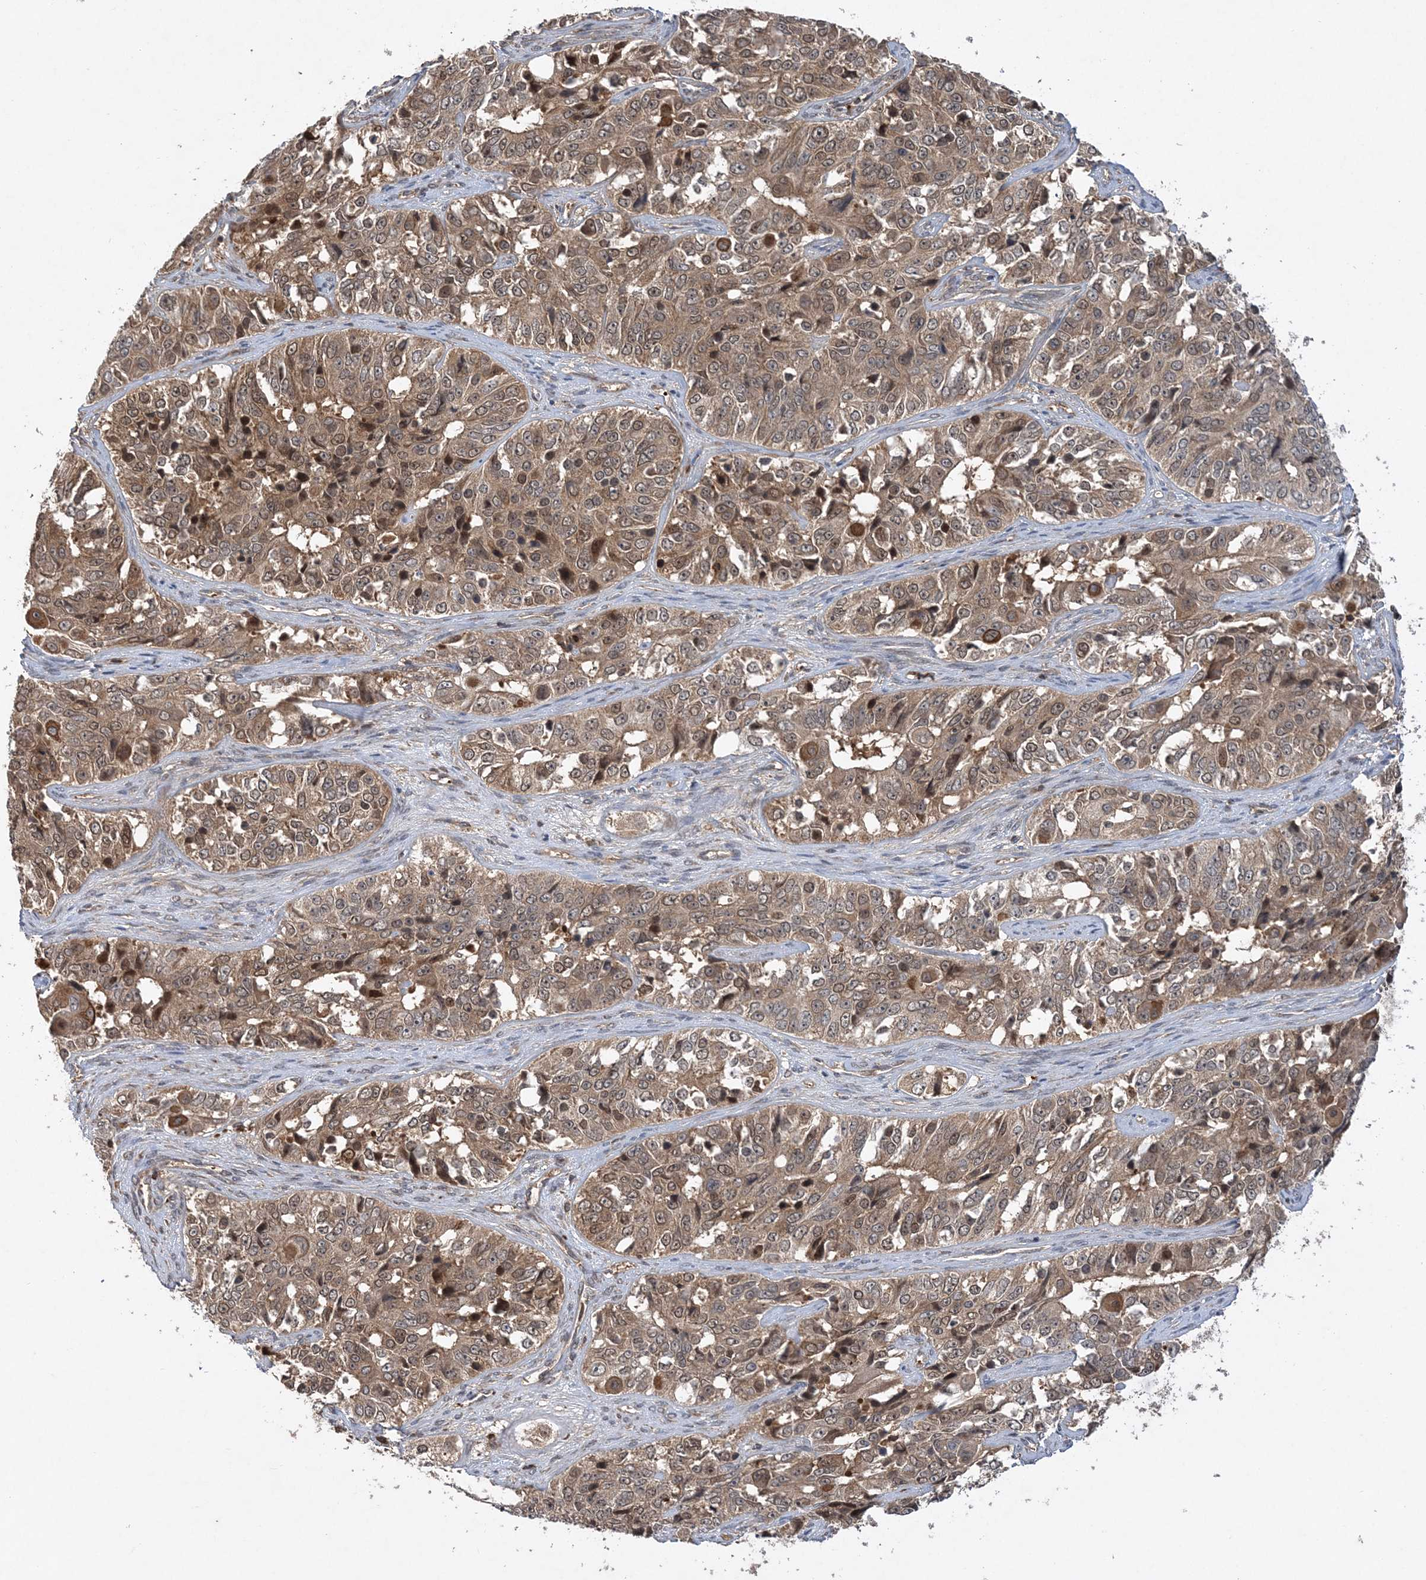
{"staining": {"intensity": "moderate", "quantity": ">75%", "location": "cytoplasmic/membranous"}, "tissue": "ovarian cancer", "cell_type": "Tumor cells", "image_type": "cancer", "snomed": [{"axis": "morphology", "description": "Carcinoma, endometroid"}, {"axis": "topography", "description": "Ovary"}], "caption": "Immunohistochemistry staining of endometroid carcinoma (ovarian), which exhibits medium levels of moderate cytoplasmic/membranous positivity in about >75% of tumor cells indicating moderate cytoplasmic/membranous protein staining. The staining was performed using DAB (3,3'-diaminobenzidine) (brown) for protein detection and nuclei were counterstained in hematoxylin (blue).", "gene": "ACYP1", "patient": {"sex": "female", "age": 51}}